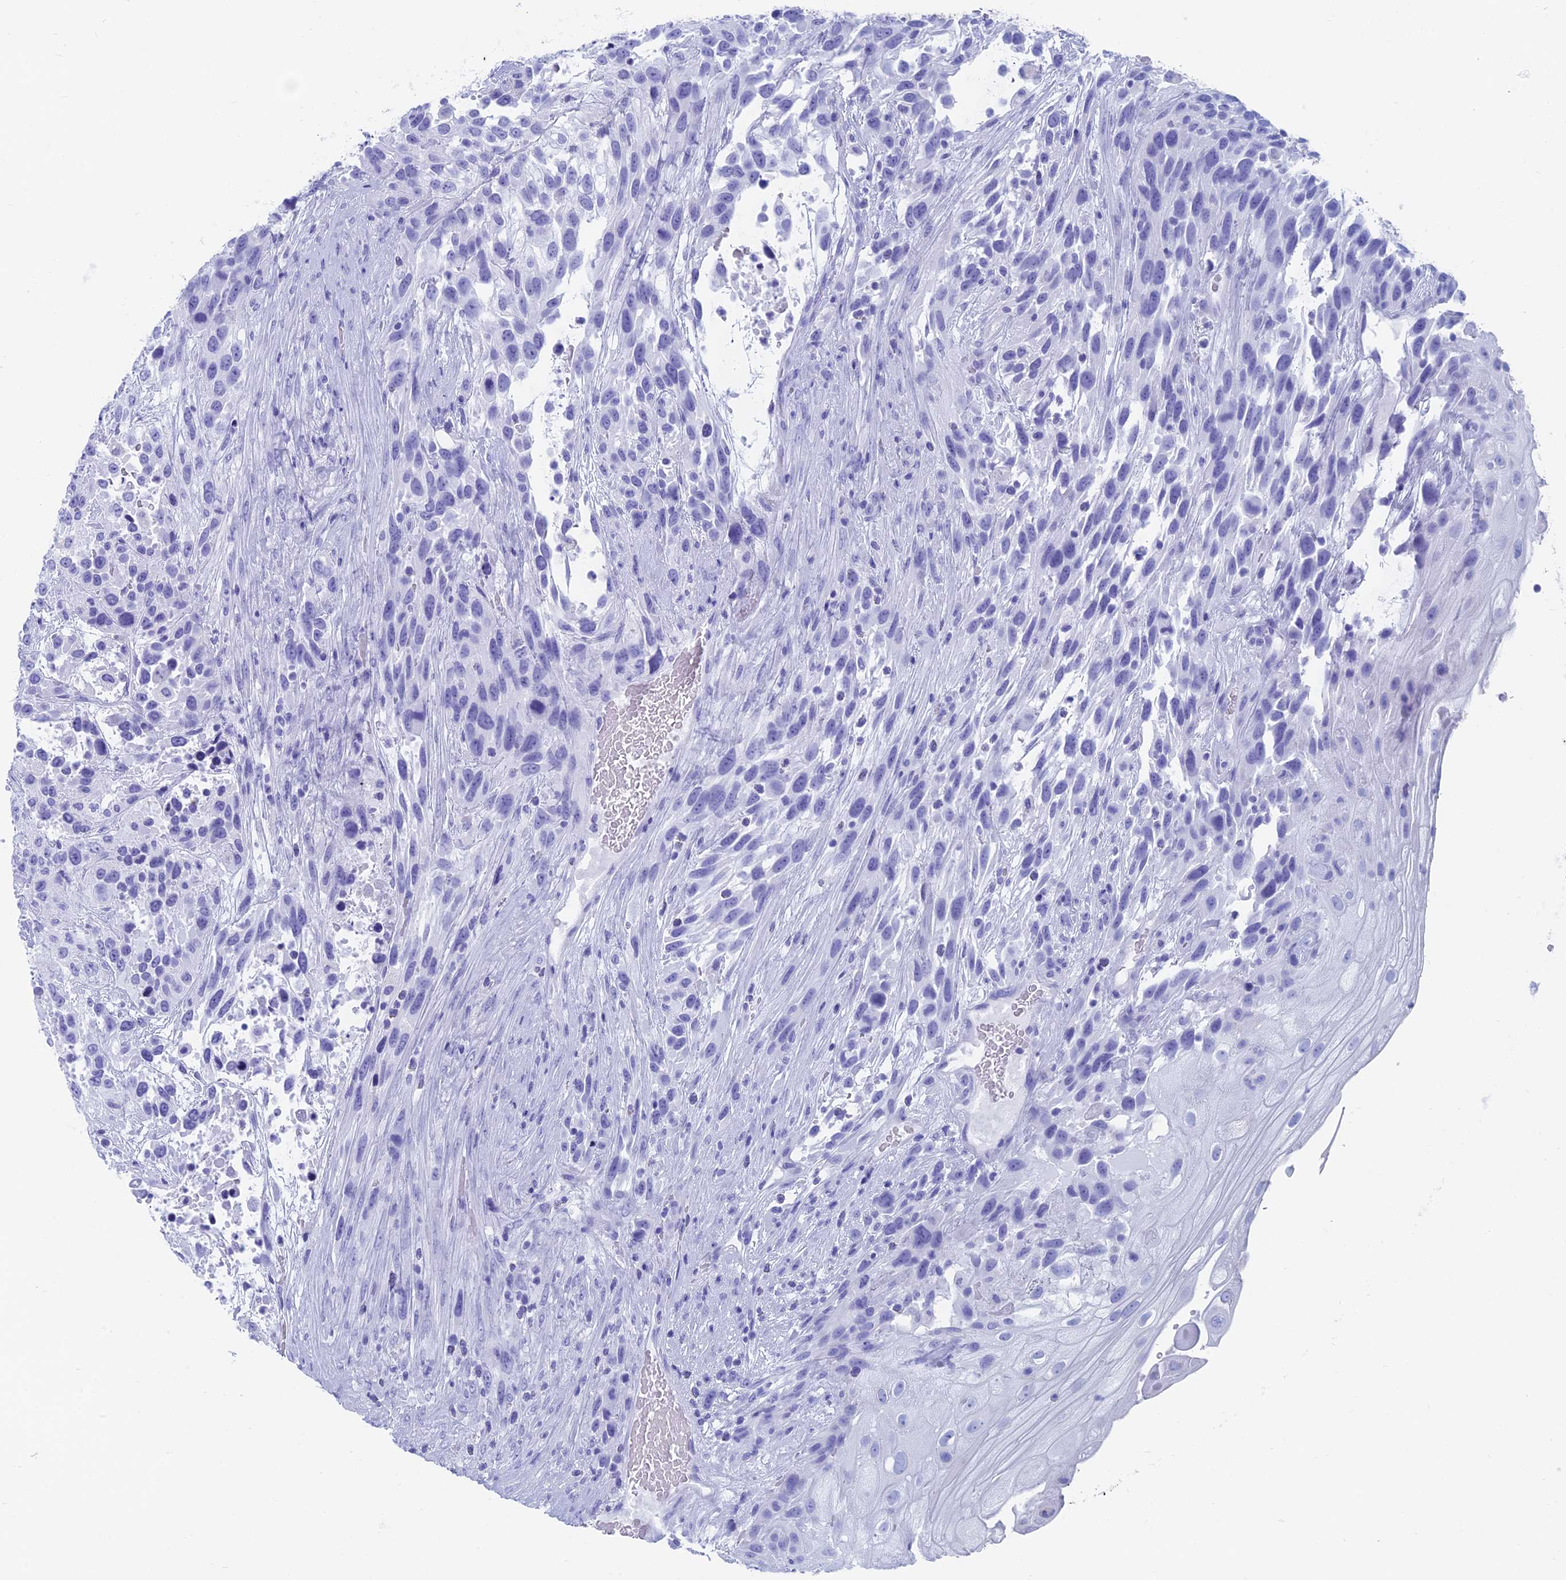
{"staining": {"intensity": "negative", "quantity": "none", "location": "none"}, "tissue": "urothelial cancer", "cell_type": "Tumor cells", "image_type": "cancer", "snomed": [{"axis": "morphology", "description": "Urothelial carcinoma, High grade"}, {"axis": "topography", "description": "Urinary bladder"}], "caption": "Human urothelial cancer stained for a protein using immunohistochemistry (IHC) demonstrates no staining in tumor cells.", "gene": "CAPS", "patient": {"sex": "female", "age": 70}}